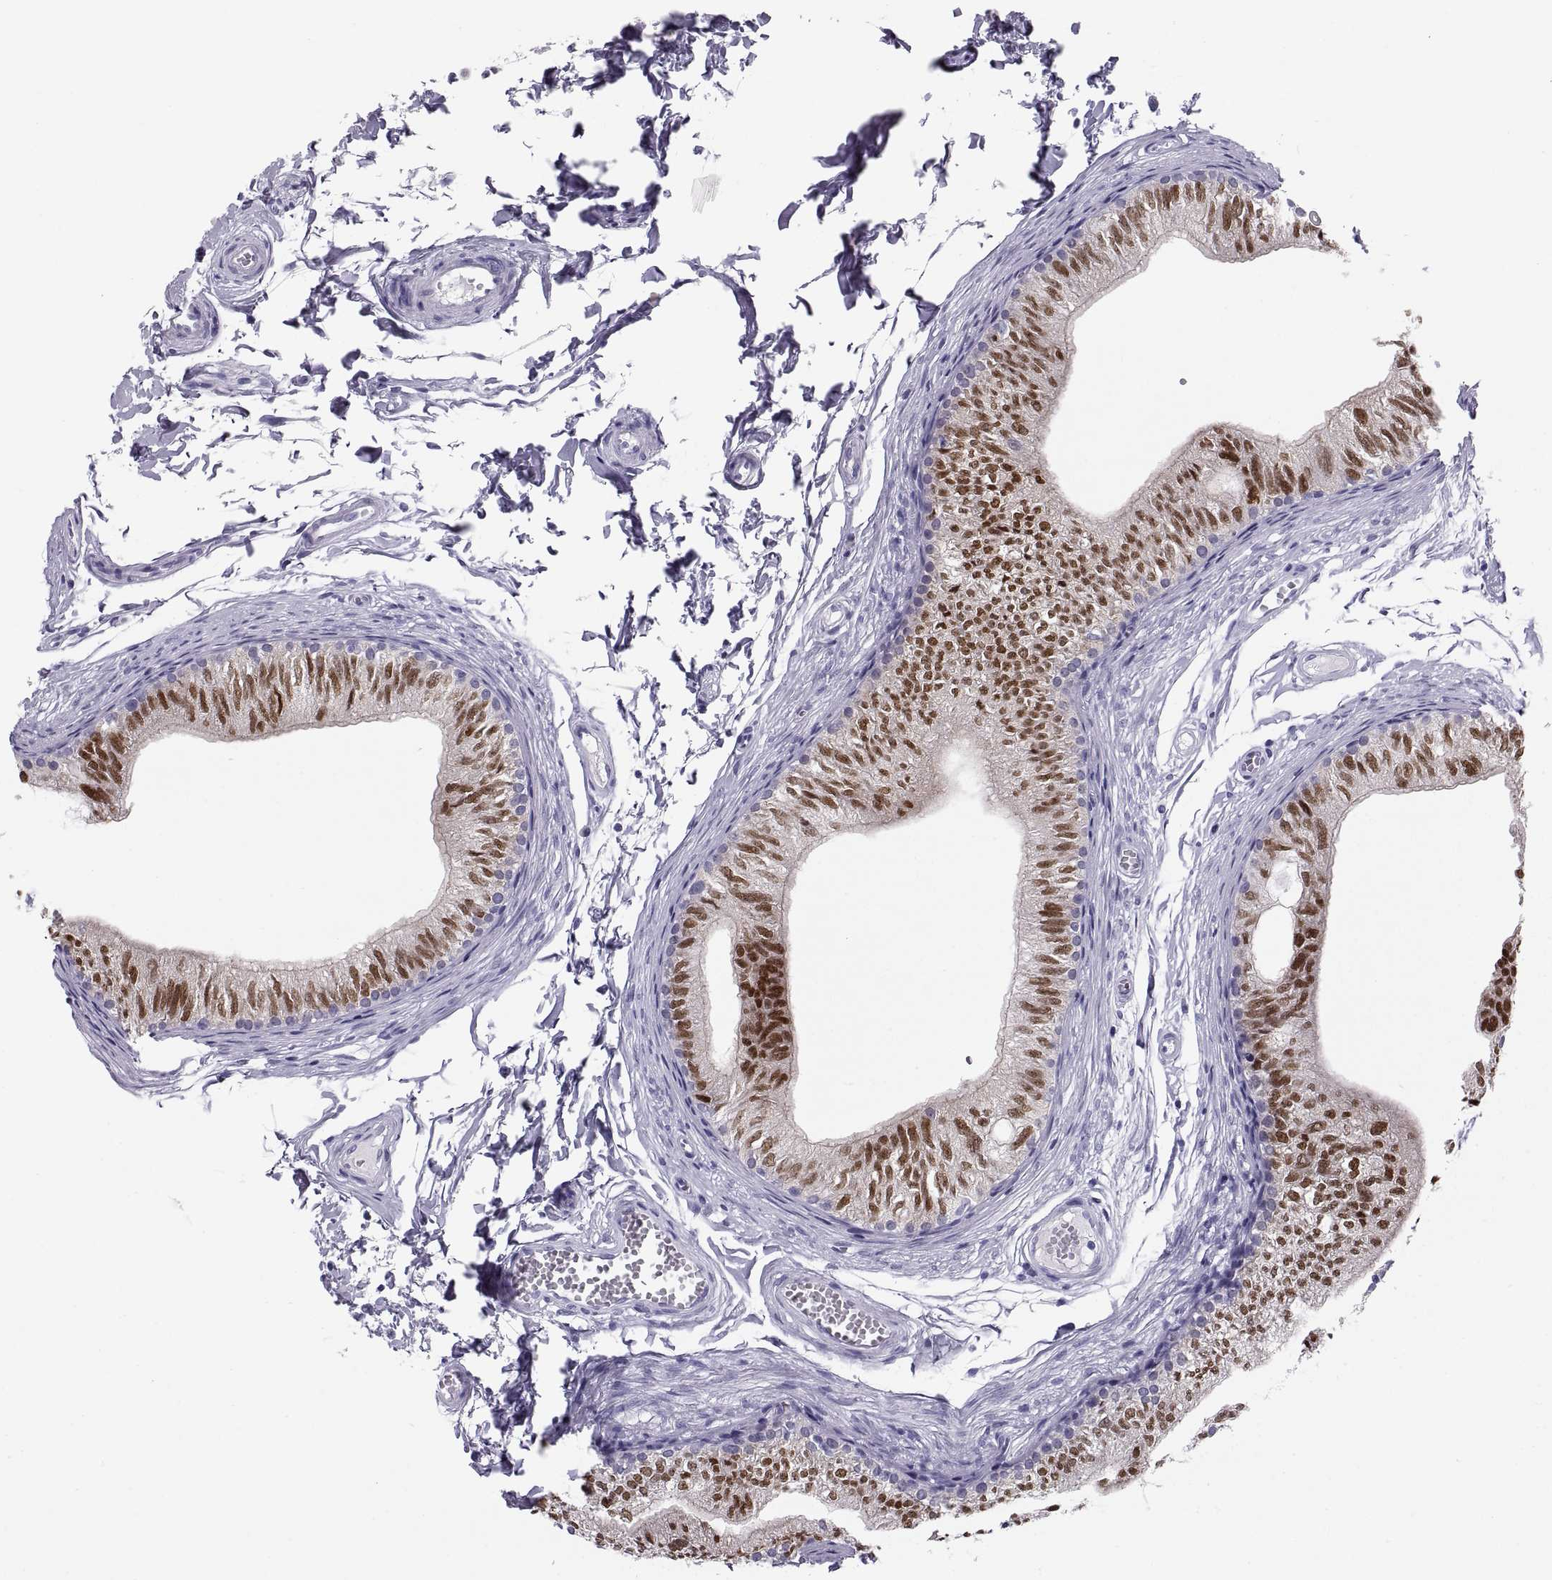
{"staining": {"intensity": "strong", "quantity": "25%-75%", "location": "nuclear"}, "tissue": "epididymis", "cell_type": "Glandular cells", "image_type": "normal", "snomed": [{"axis": "morphology", "description": "Normal tissue, NOS"}, {"axis": "topography", "description": "Epididymis"}], "caption": "Immunohistochemical staining of benign human epididymis demonstrates strong nuclear protein staining in about 25%-75% of glandular cells.", "gene": "PAX2", "patient": {"sex": "male", "age": 22}}